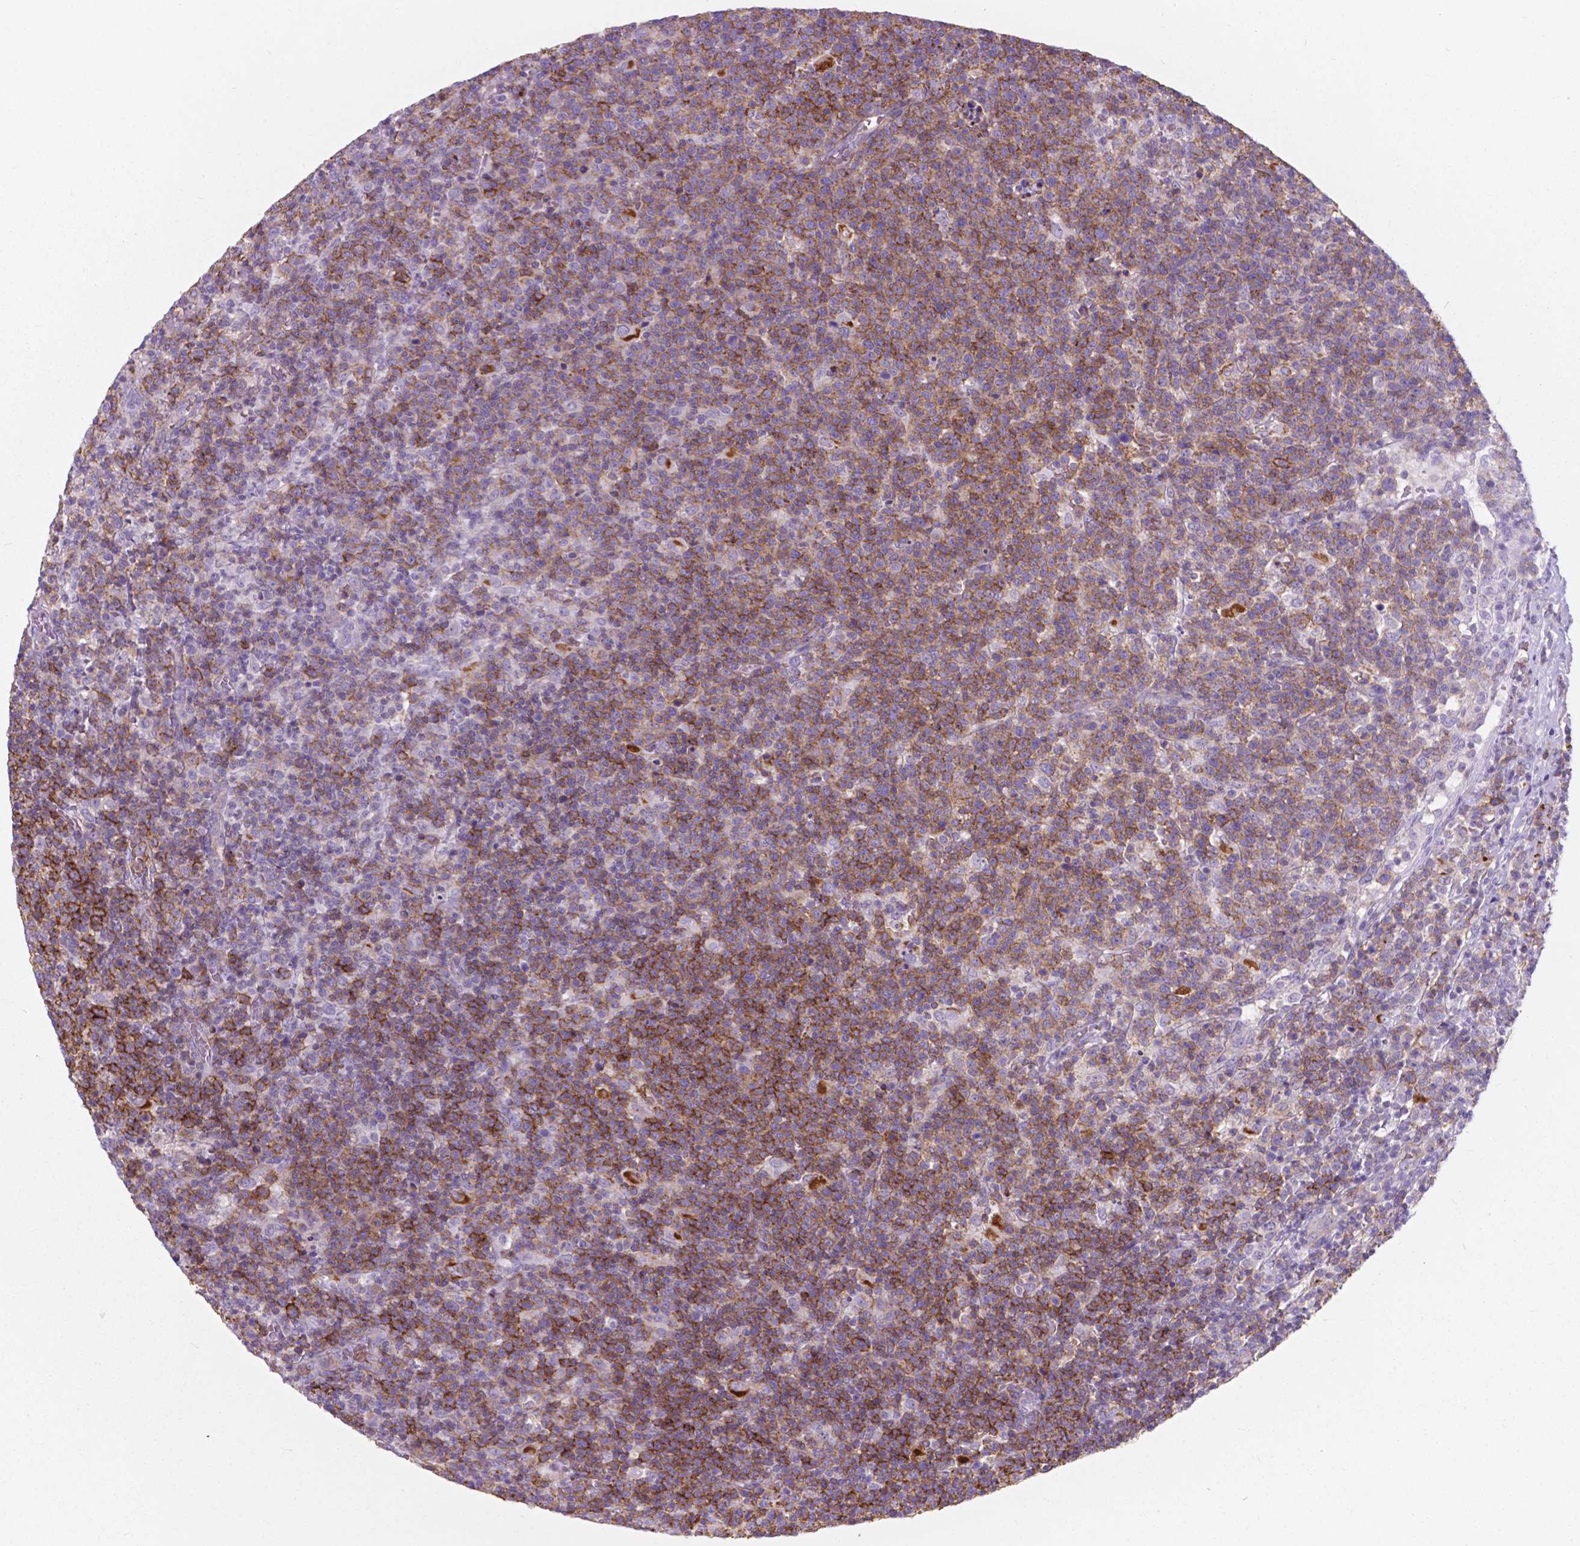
{"staining": {"intensity": "moderate", "quantity": "25%-75%", "location": "cytoplasmic/membranous"}, "tissue": "lymphoma", "cell_type": "Tumor cells", "image_type": "cancer", "snomed": [{"axis": "morphology", "description": "Malignant lymphoma, non-Hodgkin's type, High grade"}, {"axis": "topography", "description": "Lymph node"}], "caption": "Brown immunohistochemical staining in human lymphoma shows moderate cytoplasmic/membranous staining in about 25%-75% of tumor cells.", "gene": "KIAA0040", "patient": {"sex": "male", "age": 61}}